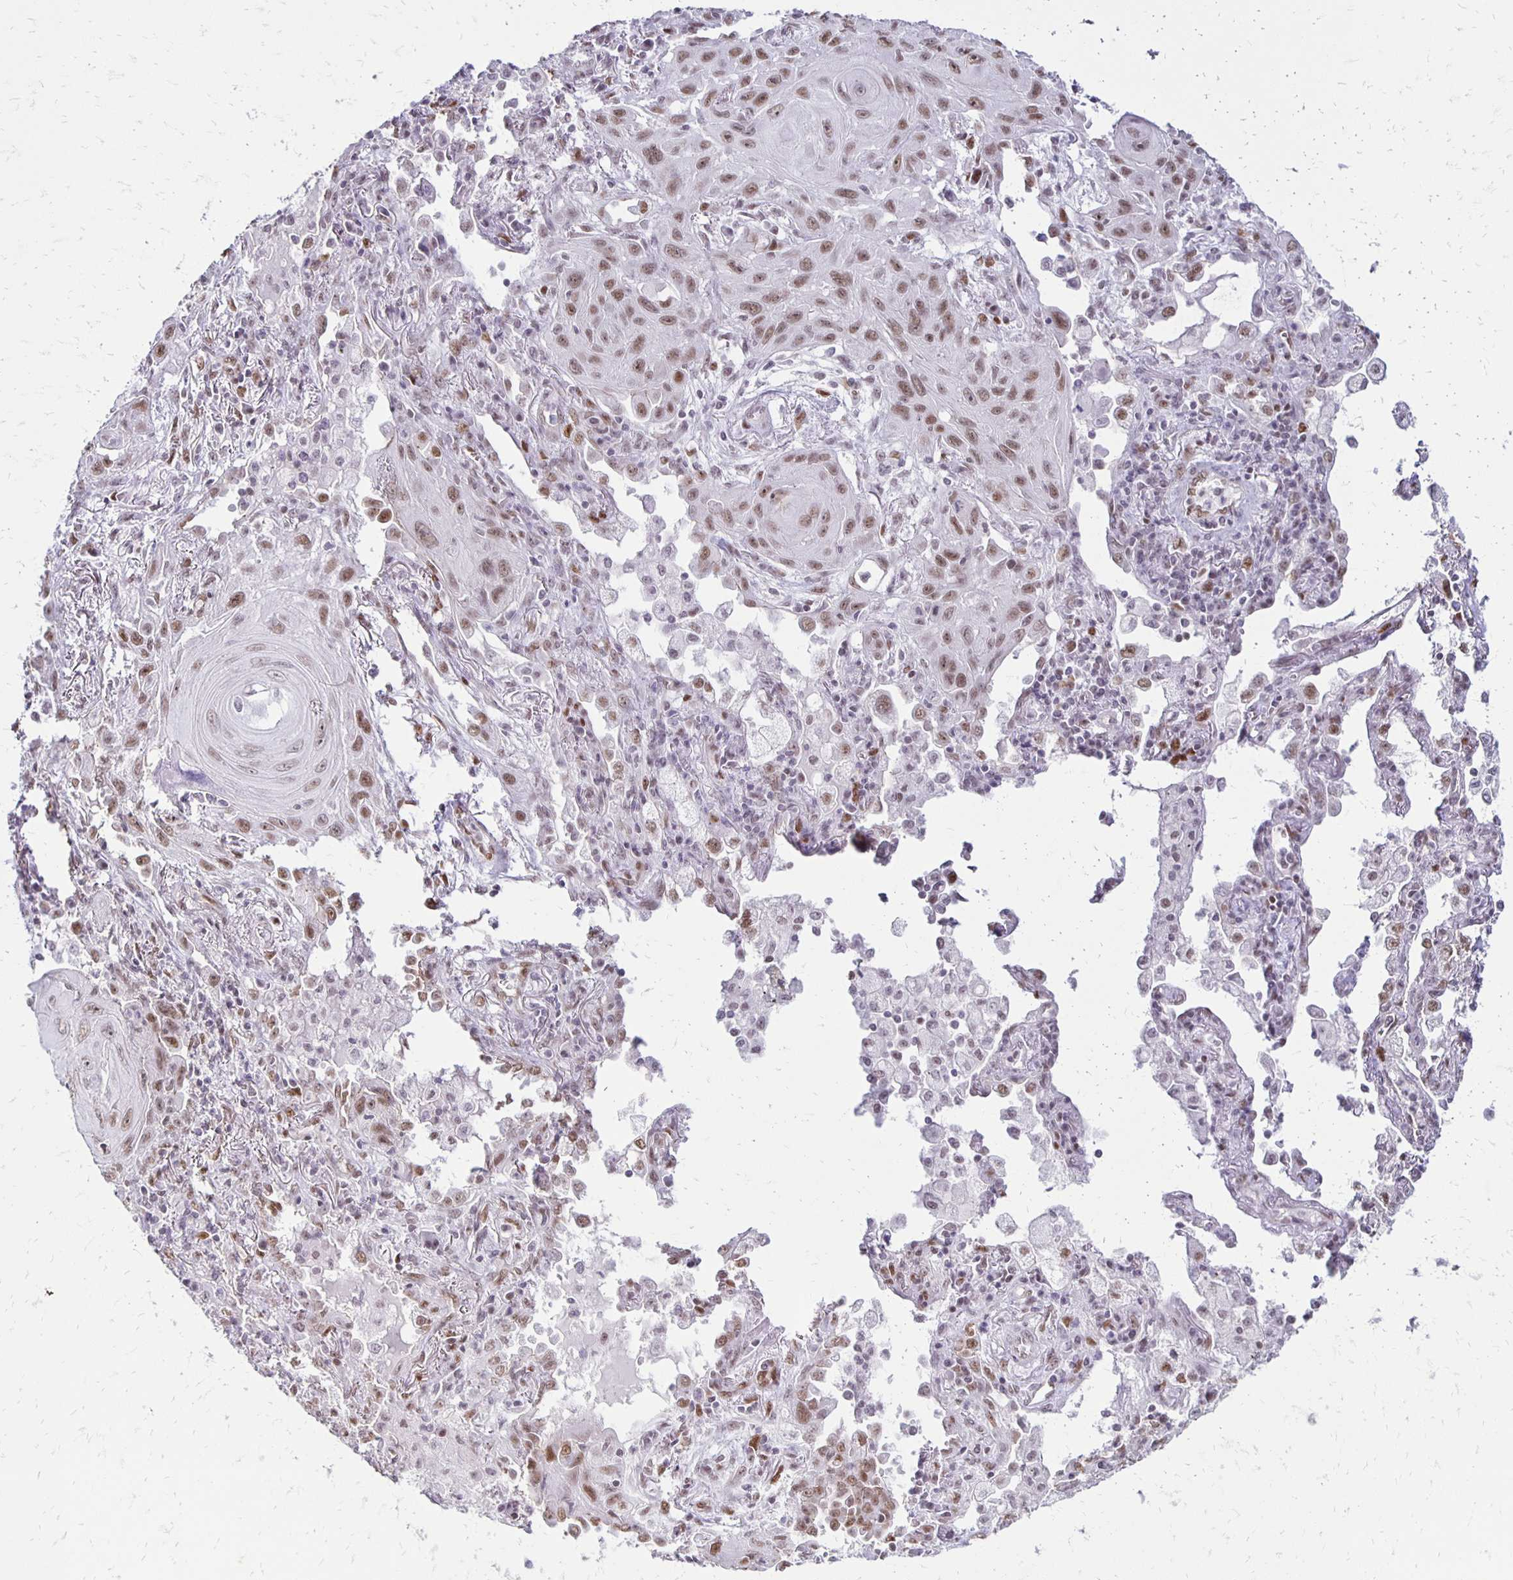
{"staining": {"intensity": "moderate", "quantity": ">75%", "location": "nuclear"}, "tissue": "lung cancer", "cell_type": "Tumor cells", "image_type": "cancer", "snomed": [{"axis": "morphology", "description": "Squamous cell carcinoma, NOS"}, {"axis": "topography", "description": "Lung"}], "caption": "There is medium levels of moderate nuclear staining in tumor cells of lung cancer, as demonstrated by immunohistochemical staining (brown color).", "gene": "DDB2", "patient": {"sex": "male", "age": 79}}